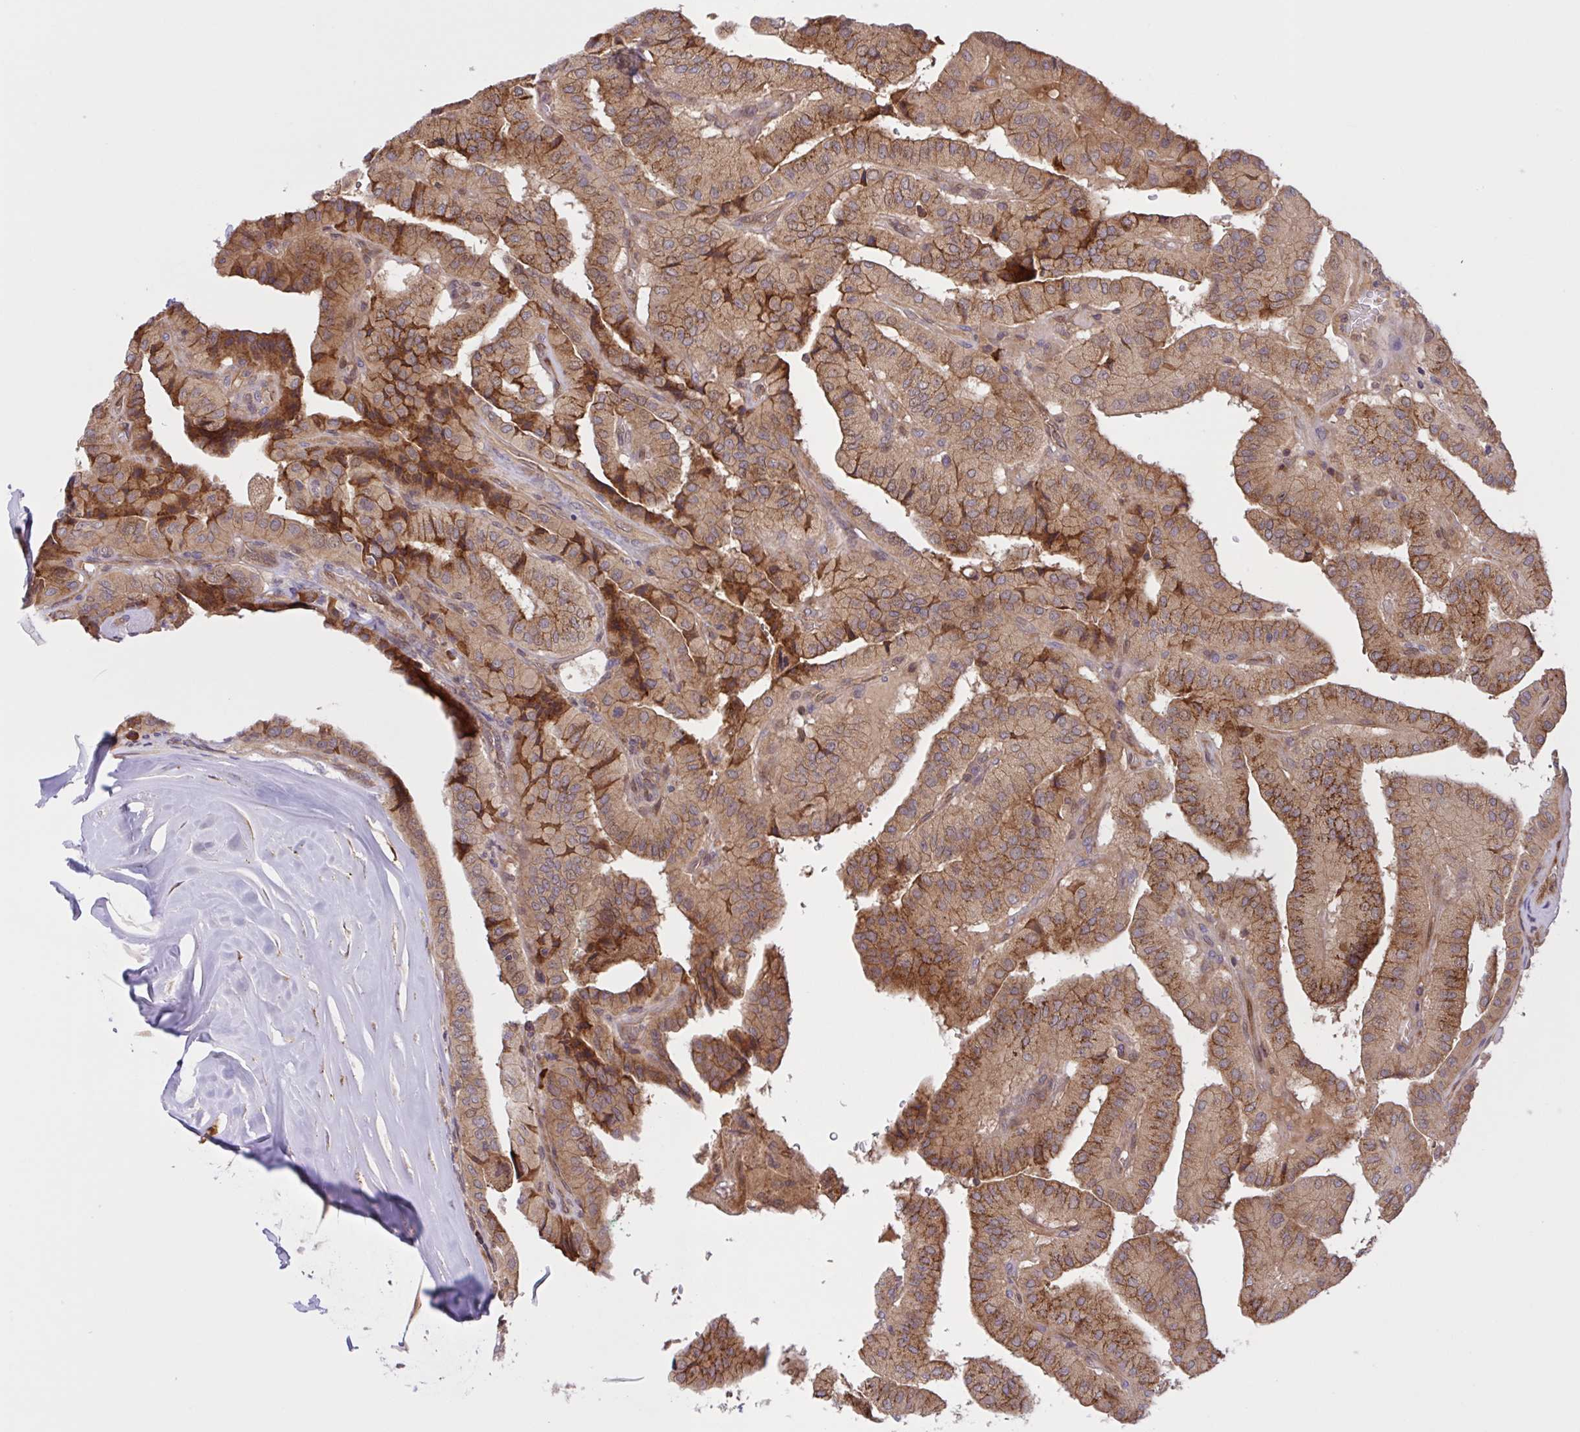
{"staining": {"intensity": "moderate", "quantity": ">75%", "location": "cytoplasmic/membranous"}, "tissue": "thyroid cancer", "cell_type": "Tumor cells", "image_type": "cancer", "snomed": [{"axis": "morphology", "description": "Normal tissue, NOS"}, {"axis": "morphology", "description": "Papillary adenocarcinoma, NOS"}, {"axis": "topography", "description": "Thyroid gland"}], "caption": "Moderate cytoplasmic/membranous protein staining is seen in approximately >75% of tumor cells in papillary adenocarcinoma (thyroid).", "gene": "INTS10", "patient": {"sex": "female", "age": 59}}